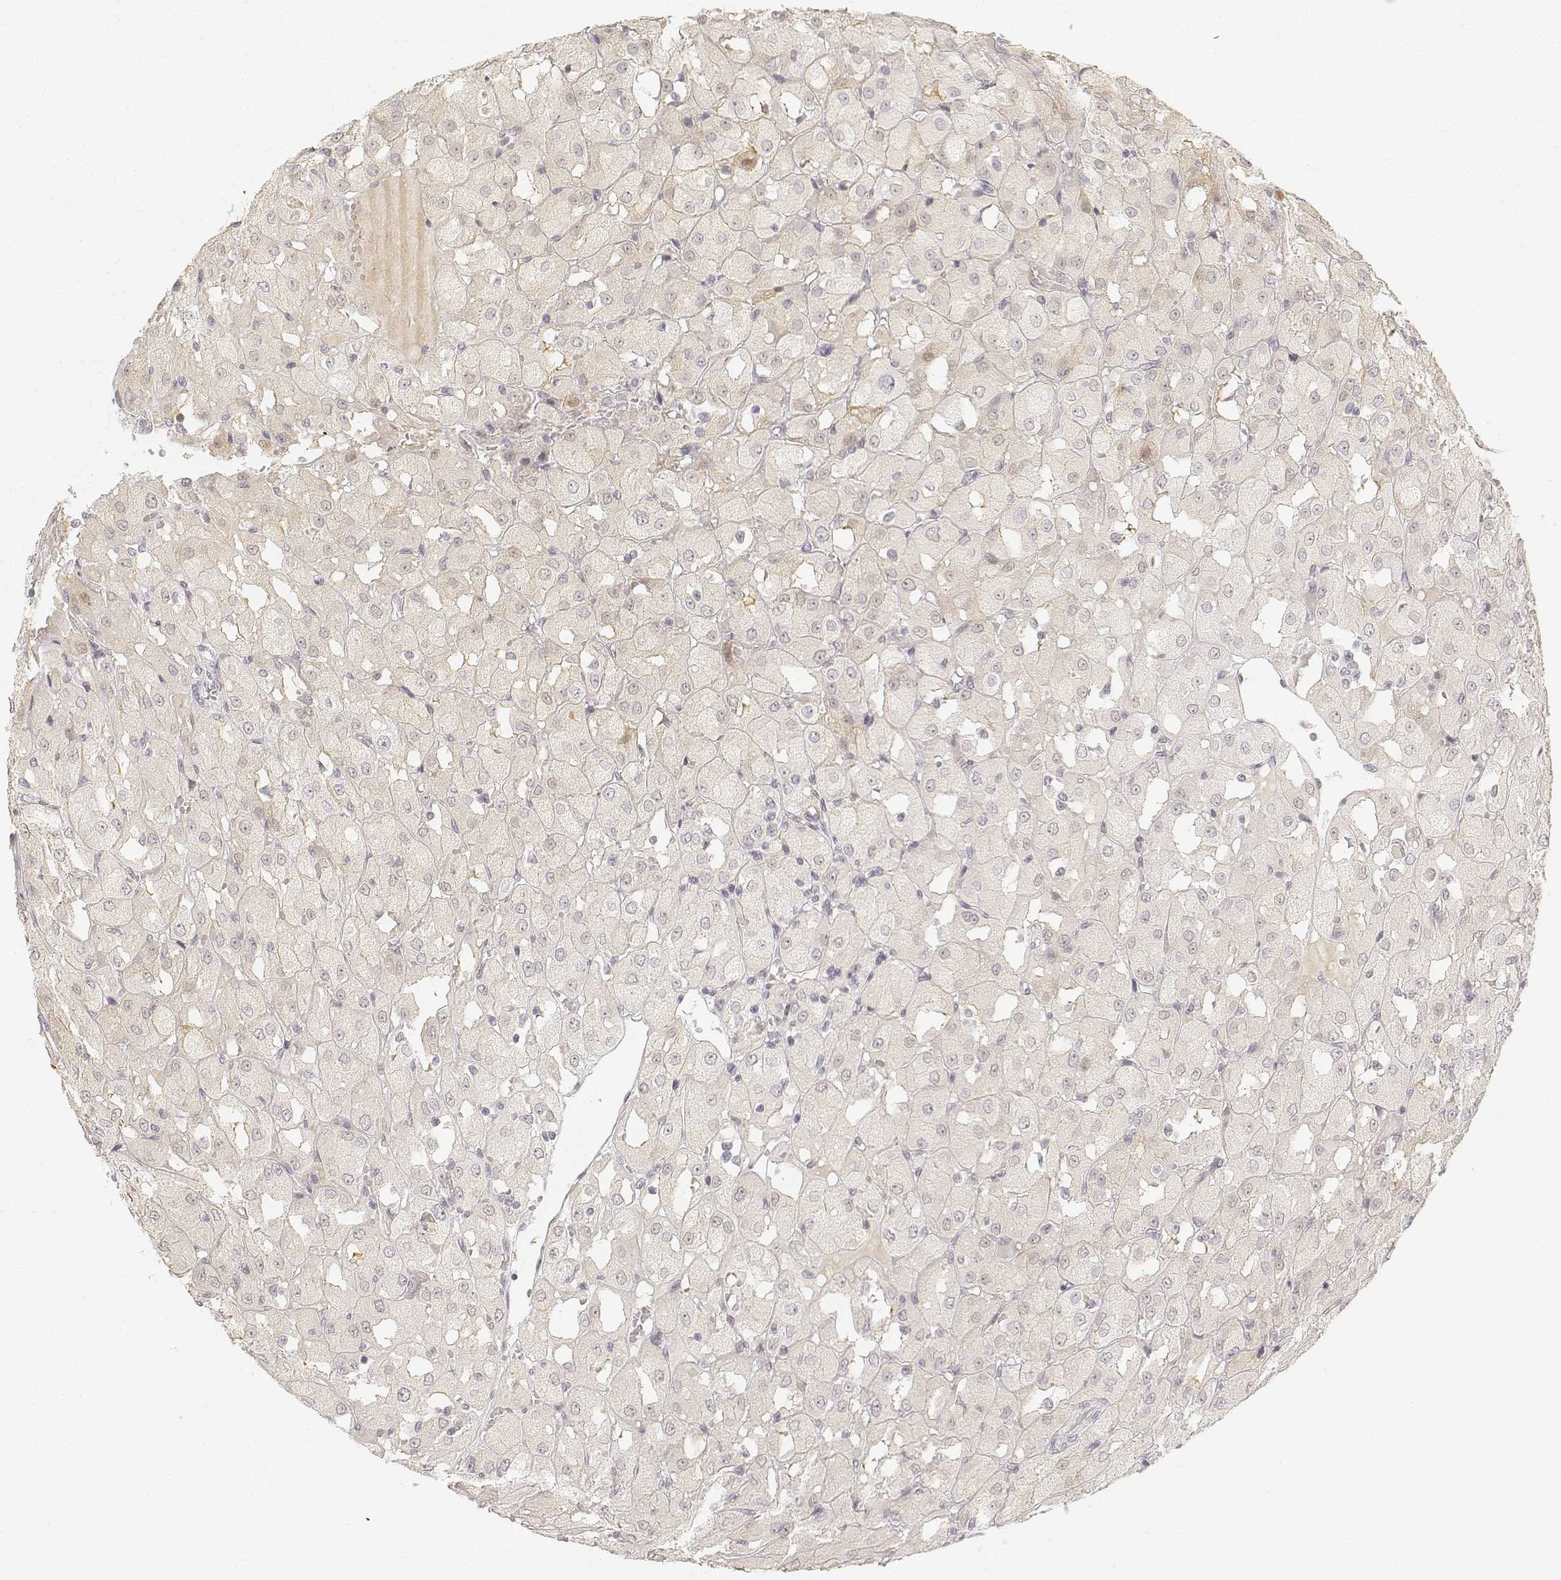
{"staining": {"intensity": "negative", "quantity": "none", "location": "none"}, "tissue": "renal cancer", "cell_type": "Tumor cells", "image_type": "cancer", "snomed": [{"axis": "morphology", "description": "Adenocarcinoma, NOS"}, {"axis": "topography", "description": "Kidney"}], "caption": "The photomicrograph reveals no significant positivity in tumor cells of adenocarcinoma (renal).", "gene": "DSG4", "patient": {"sex": "male", "age": 72}}